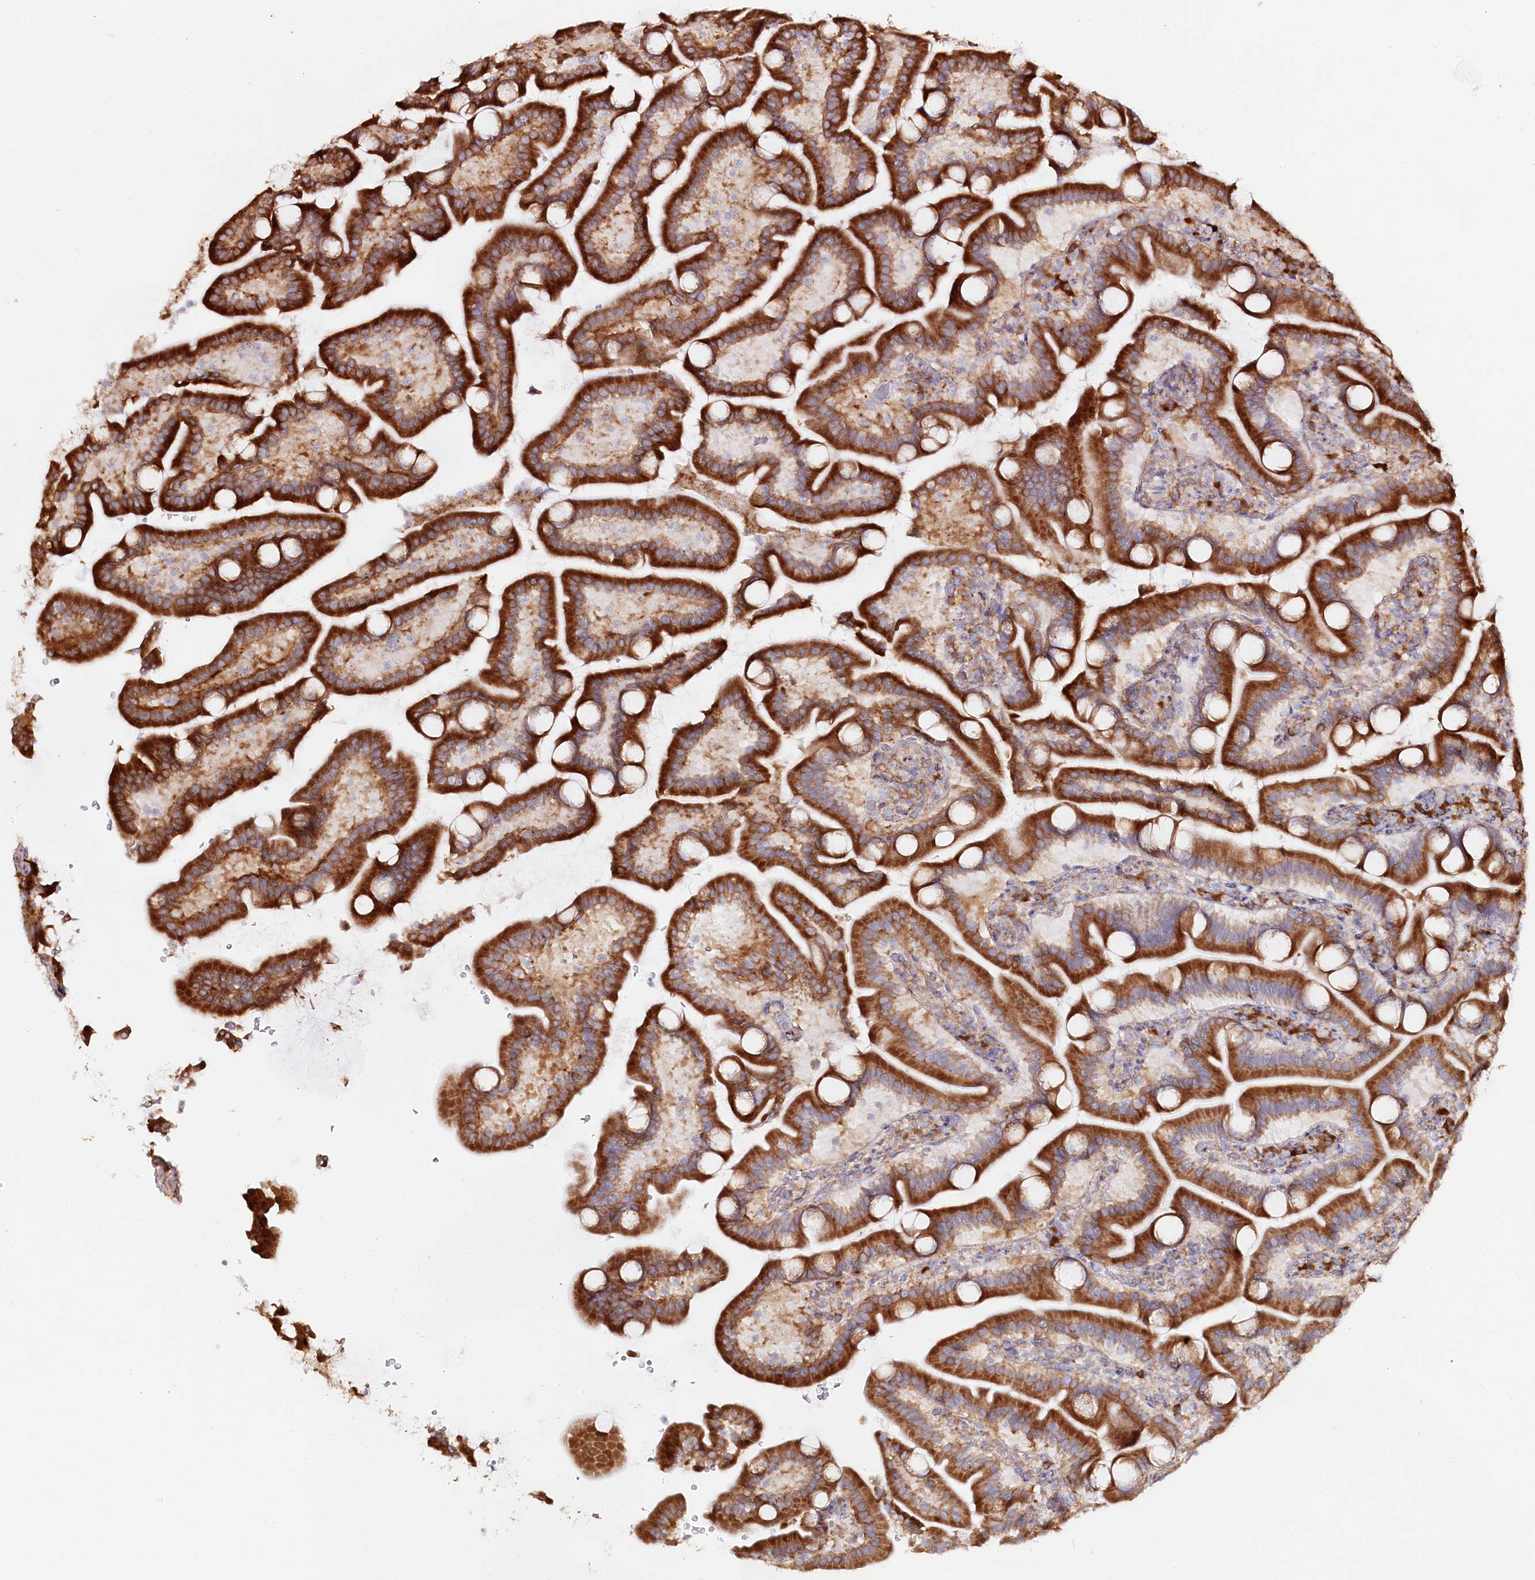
{"staining": {"intensity": "strong", "quantity": ">75%", "location": "cytoplasmic/membranous"}, "tissue": "duodenum", "cell_type": "Glandular cells", "image_type": "normal", "snomed": [{"axis": "morphology", "description": "Normal tissue, NOS"}, {"axis": "topography", "description": "Duodenum"}], "caption": "Duodenum stained with a brown dye shows strong cytoplasmic/membranous positive staining in about >75% of glandular cells.", "gene": "CNPY2", "patient": {"sex": "male", "age": 55}}